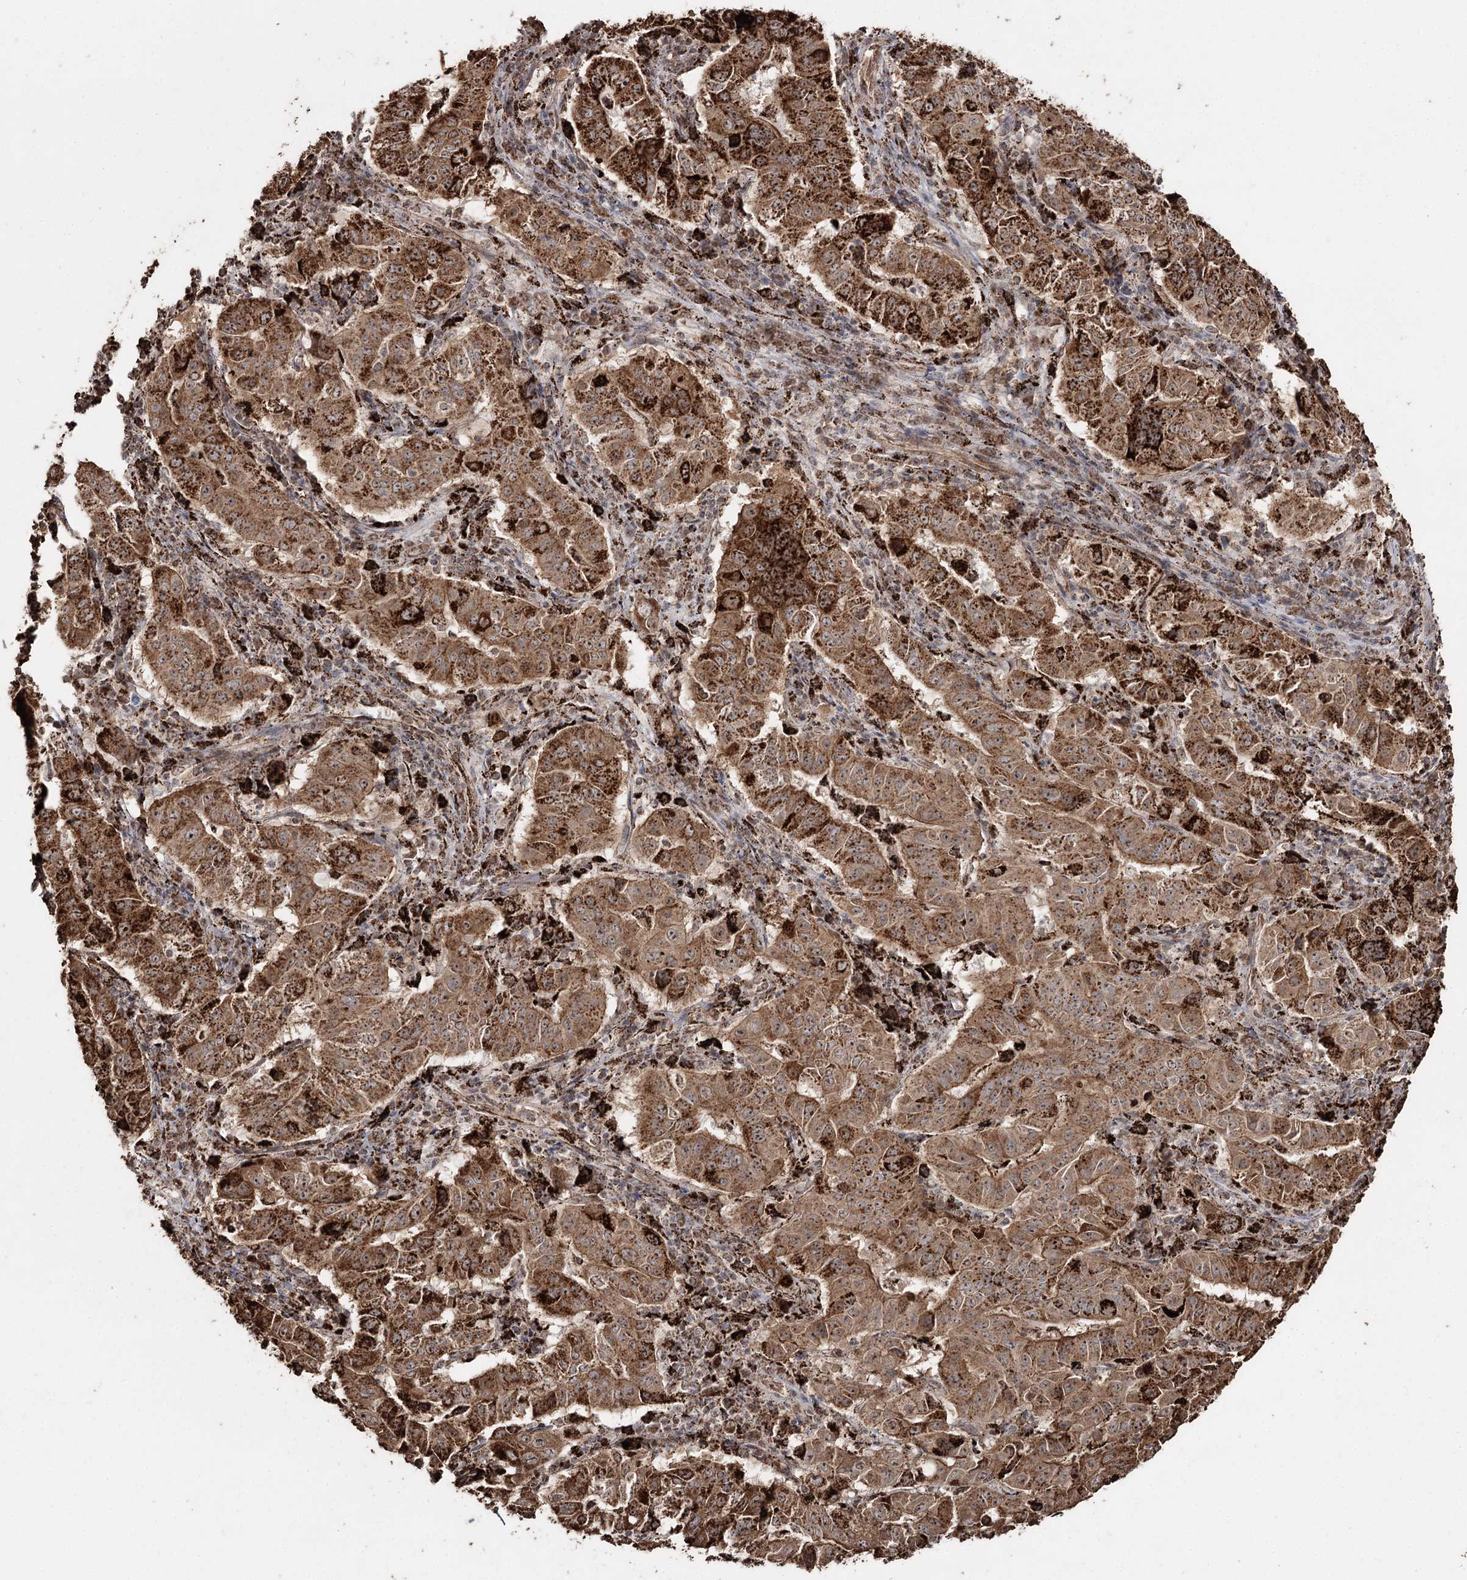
{"staining": {"intensity": "strong", "quantity": ">75%", "location": "cytoplasmic/membranous,nuclear"}, "tissue": "pancreatic cancer", "cell_type": "Tumor cells", "image_type": "cancer", "snomed": [{"axis": "morphology", "description": "Adenocarcinoma, NOS"}, {"axis": "topography", "description": "Pancreas"}], "caption": "Pancreatic cancer stained for a protein displays strong cytoplasmic/membranous and nuclear positivity in tumor cells.", "gene": "SLF2", "patient": {"sex": "male", "age": 63}}